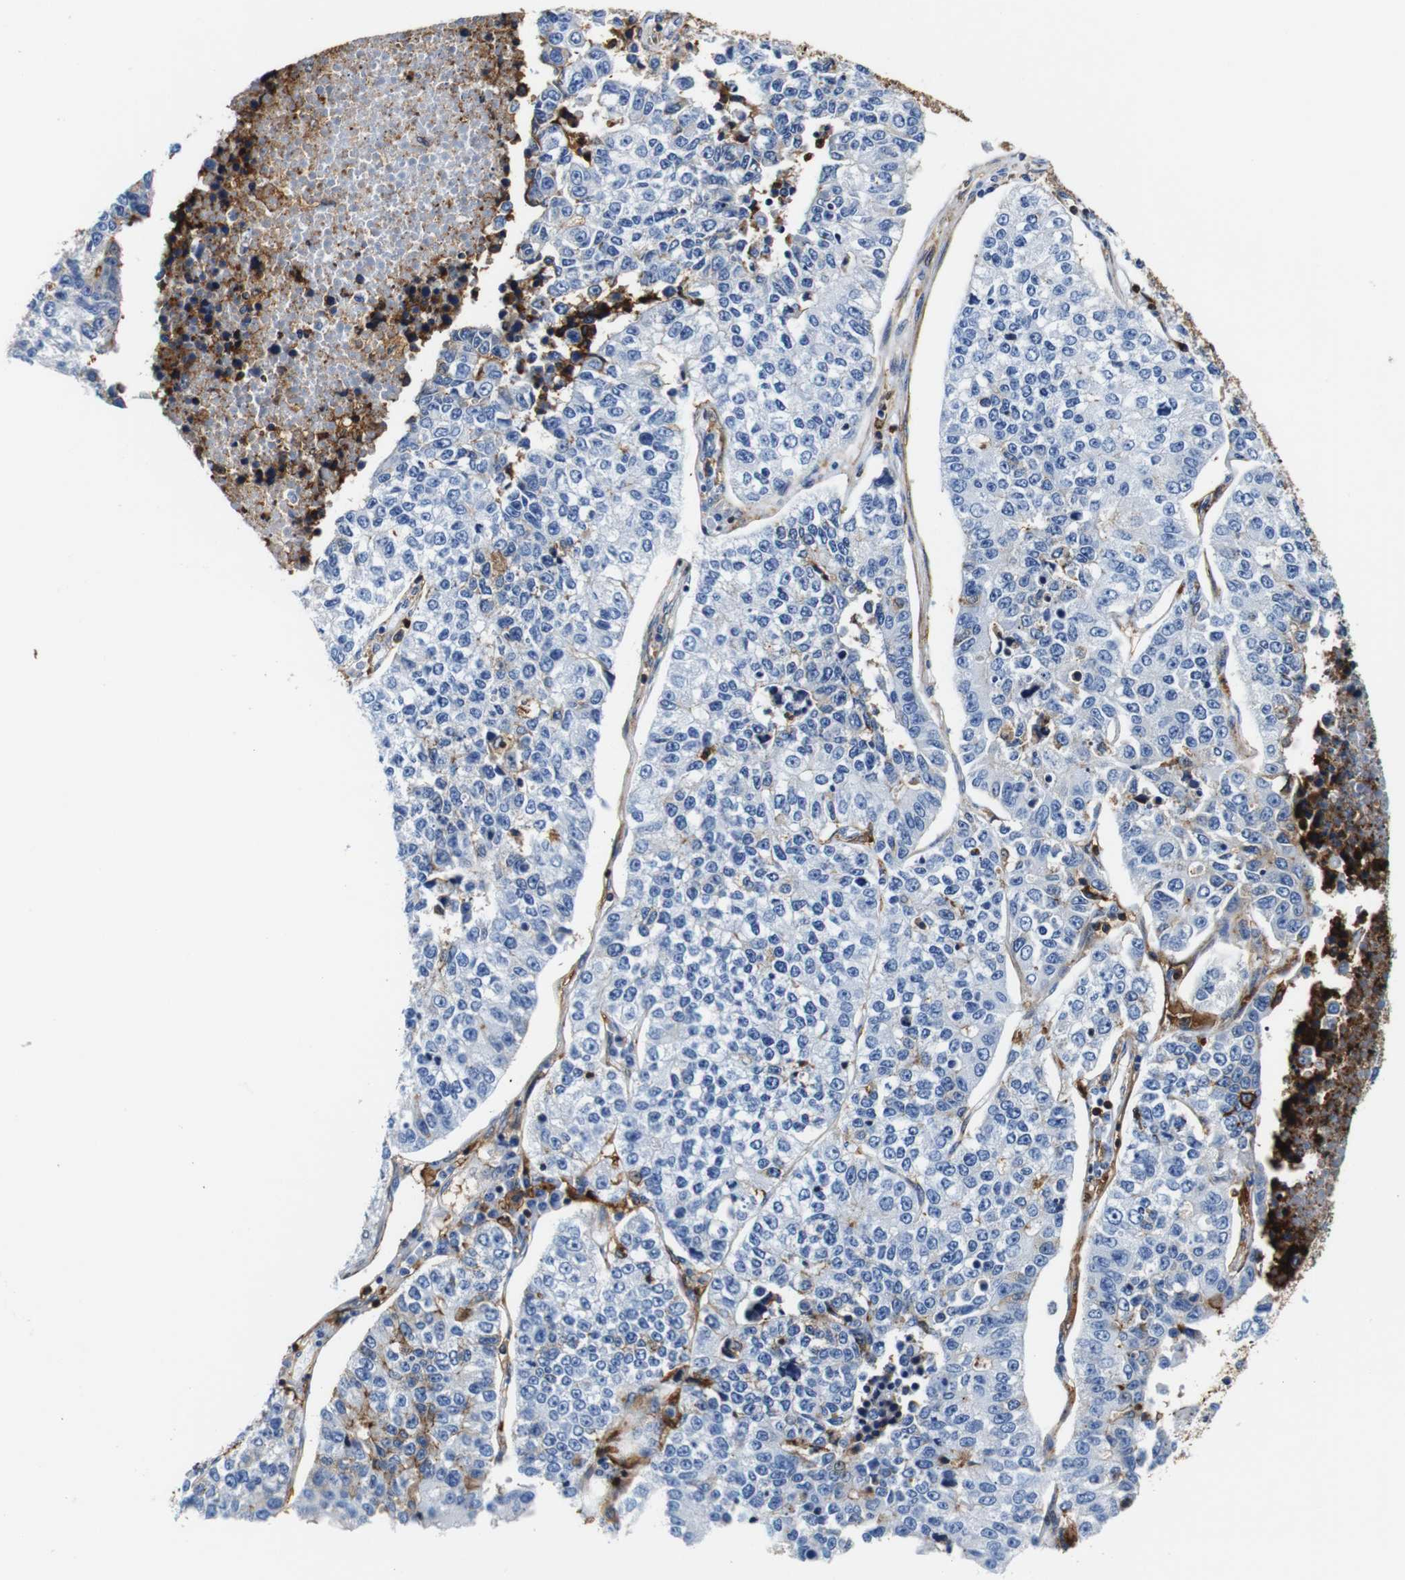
{"staining": {"intensity": "negative", "quantity": "none", "location": "none"}, "tissue": "lung cancer", "cell_type": "Tumor cells", "image_type": "cancer", "snomed": [{"axis": "morphology", "description": "Adenocarcinoma, NOS"}, {"axis": "topography", "description": "Lung"}], "caption": "Human adenocarcinoma (lung) stained for a protein using immunohistochemistry (IHC) demonstrates no positivity in tumor cells.", "gene": "ANXA1", "patient": {"sex": "male", "age": 49}}